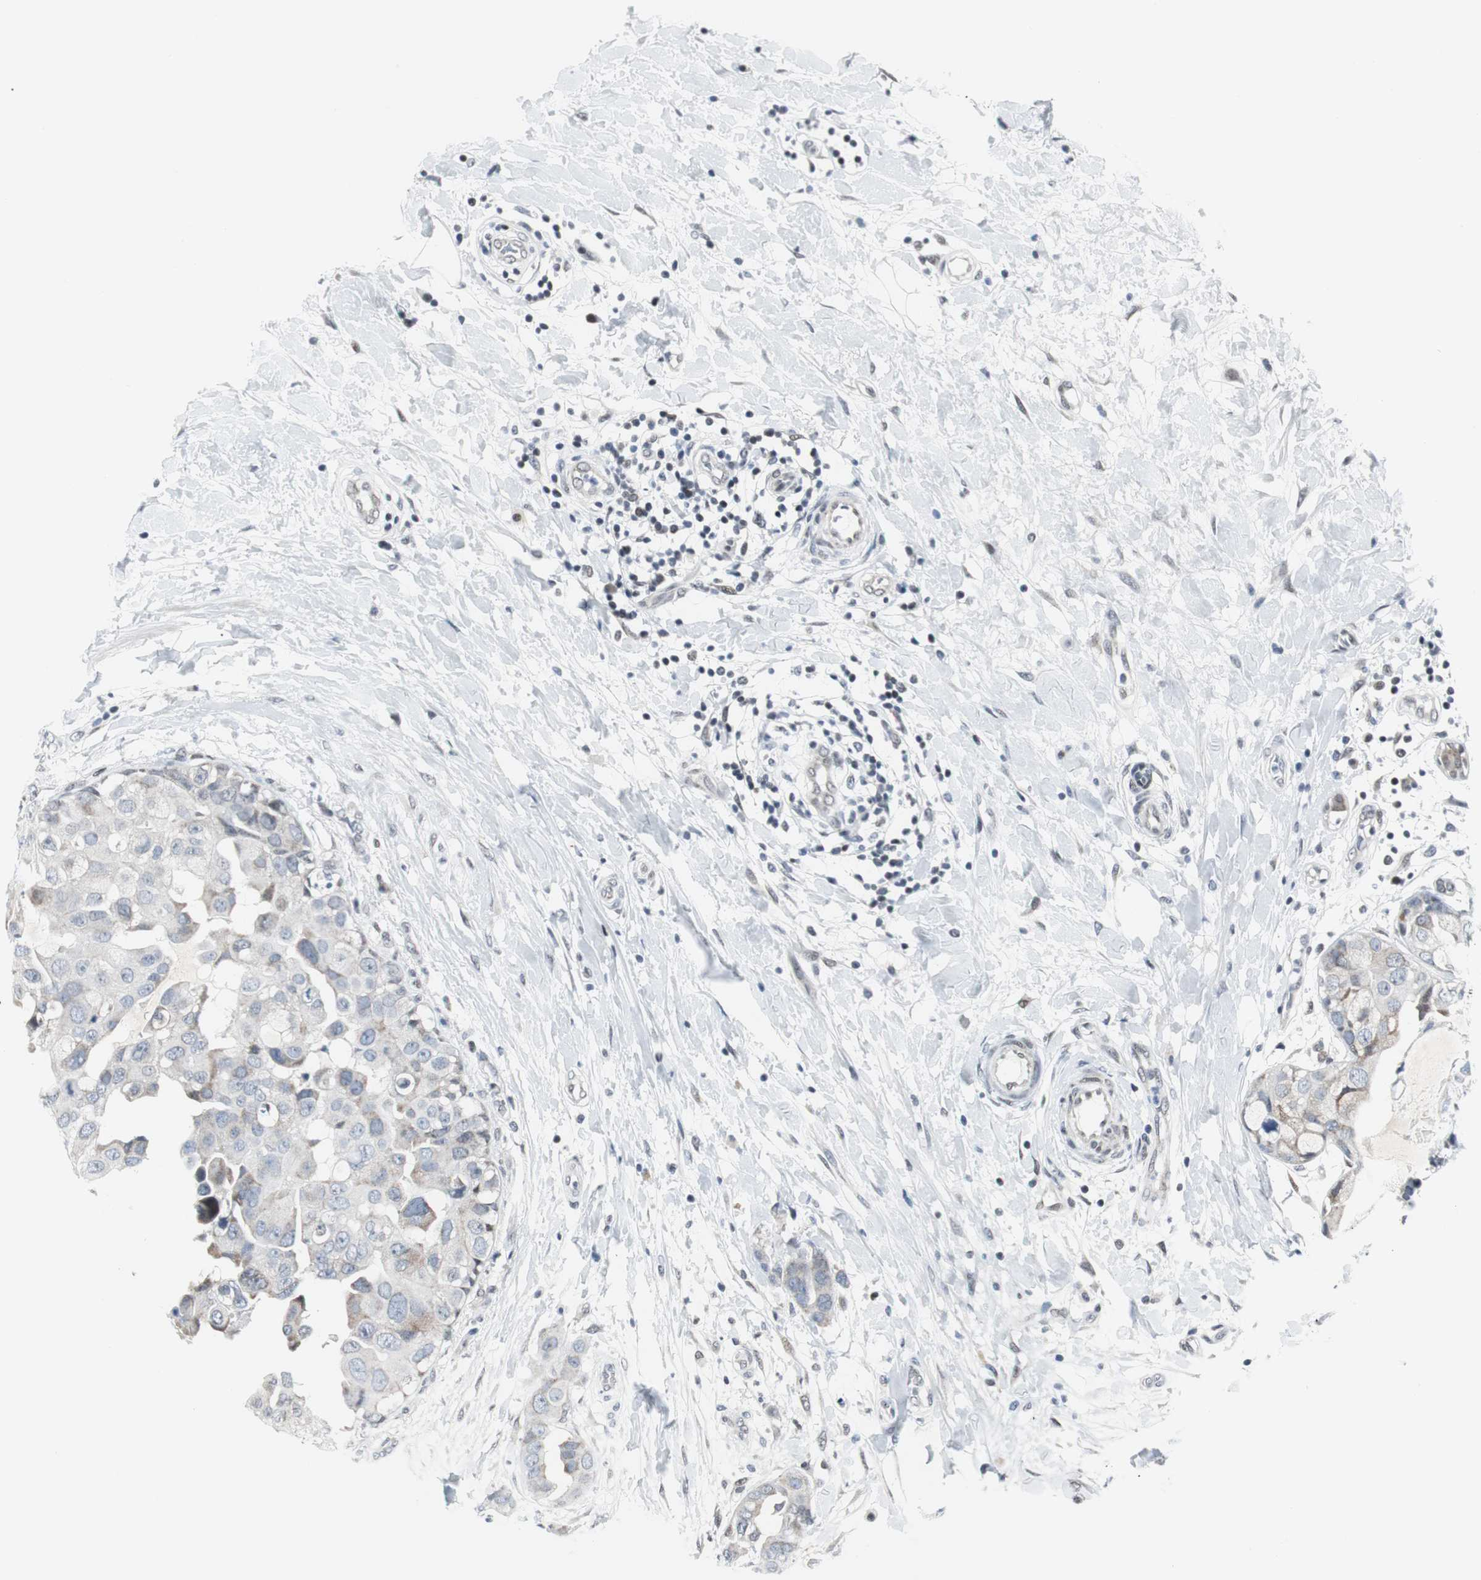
{"staining": {"intensity": "weak", "quantity": "<25%", "location": "cytoplasmic/membranous"}, "tissue": "breast cancer", "cell_type": "Tumor cells", "image_type": "cancer", "snomed": [{"axis": "morphology", "description": "Duct carcinoma"}, {"axis": "topography", "description": "Breast"}], "caption": "This is an immunohistochemistry photomicrograph of human invasive ductal carcinoma (breast). There is no staining in tumor cells.", "gene": "MTA1", "patient": {"sex": "female", "age": 40}}